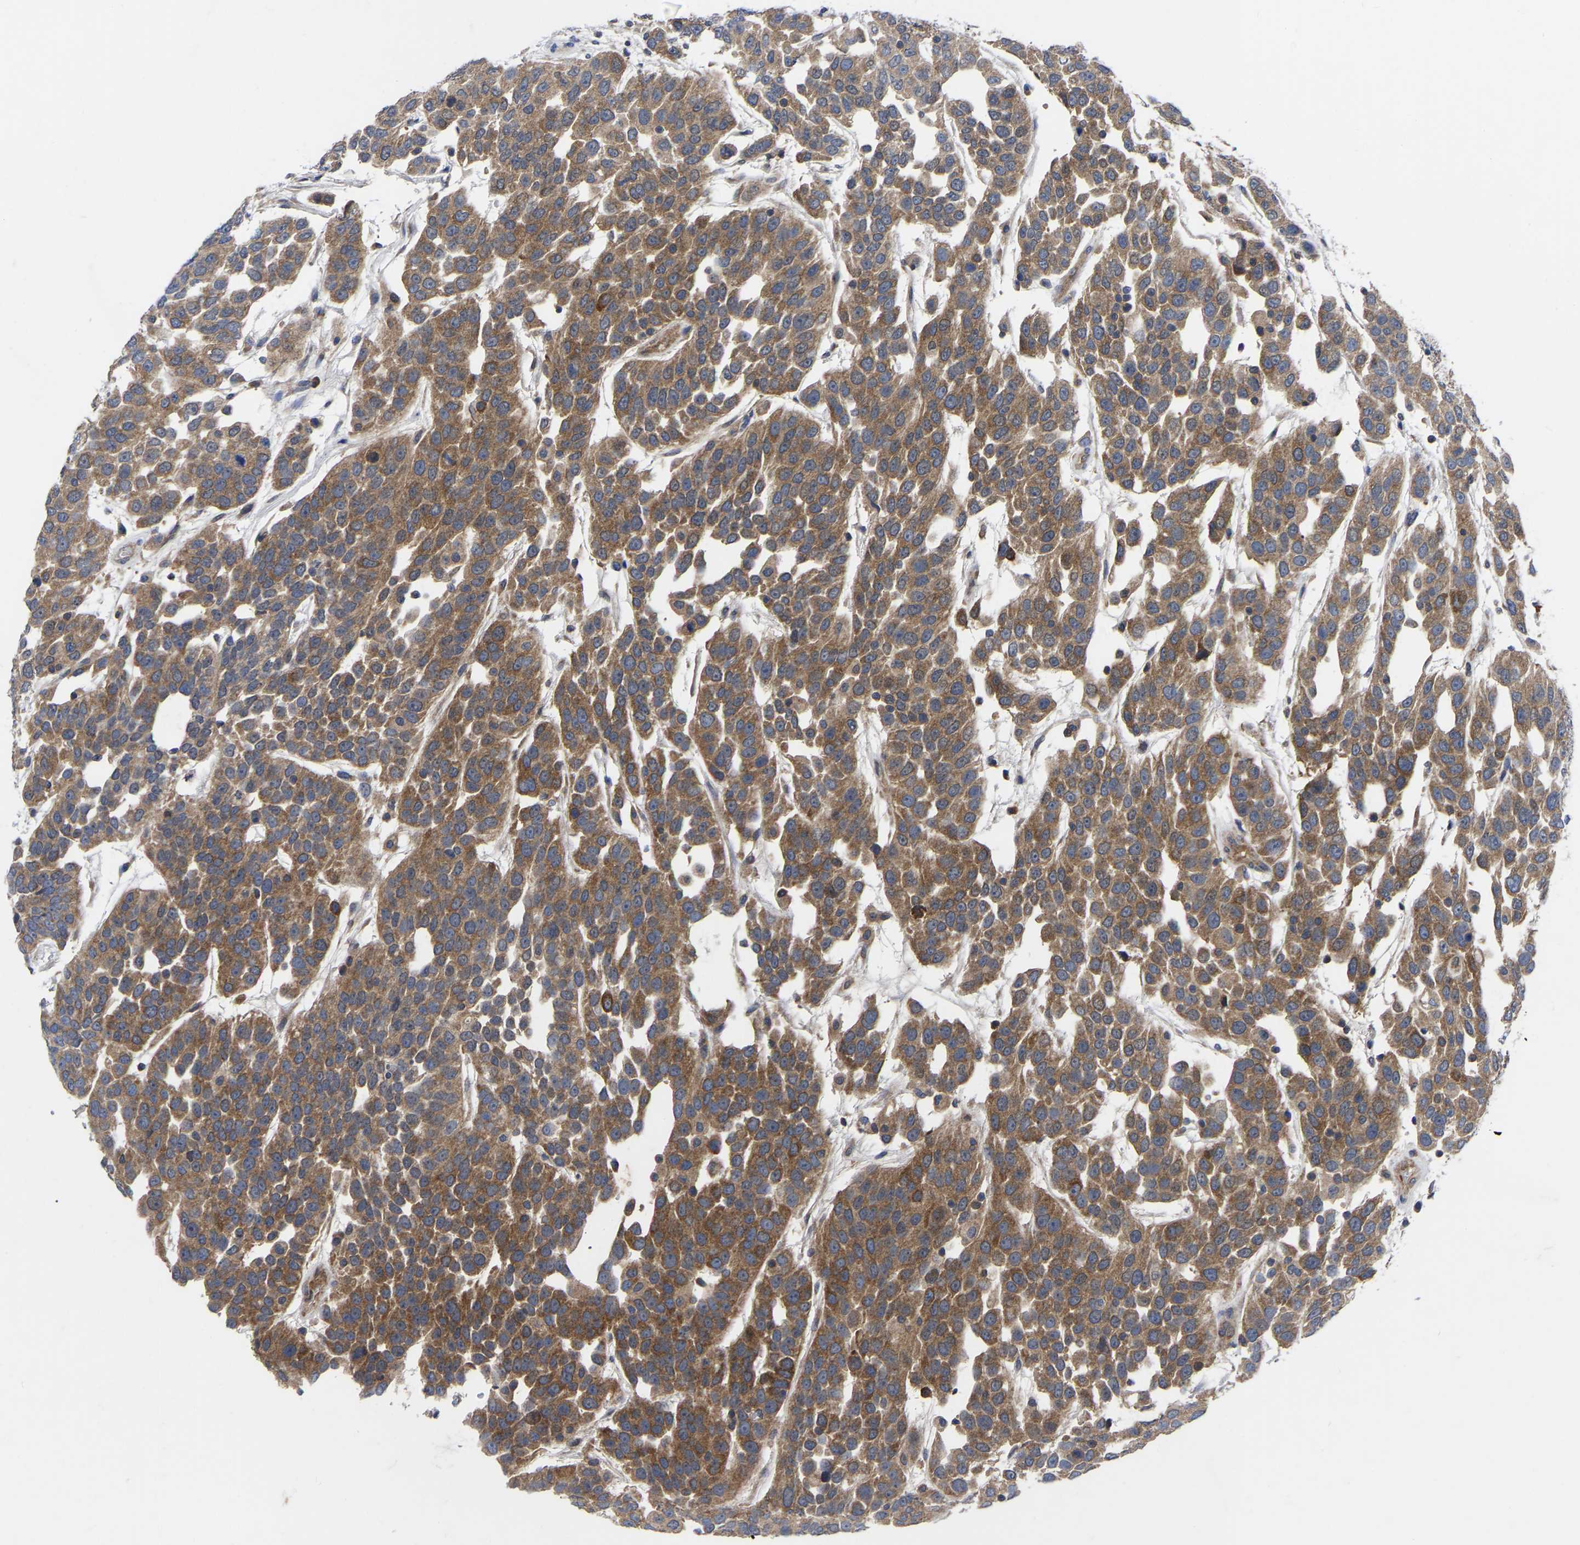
{"staining": {"intensity": "moderate", "quantity": ">75%", "location": "cytoplasmic/membranous"}, "tissue": "urothelial cancer", "cell_type": "Tumor cells", "image_type": "cancer", "snomed": [{"axis": "morphology", "description": "Urothelial carcinoma, High grade"}, {"axis": "topography", "description": "Urinary bladder"}], "caption": "Immunohistochemistry staining of urothelial carcinoma (high-grade), which exhibits medium levels of moderate cytoplasmic/membranous expression in approximately >75% of tumor cells indicating moderate cytoplasmic/membranous protein positivity. The staining was performed using DAB (brown) for protein detection and nuclei were counterstained in hematoxylin (blue).", "gene": "TCP1", "patient": {"sex": "female", "age": 80}}